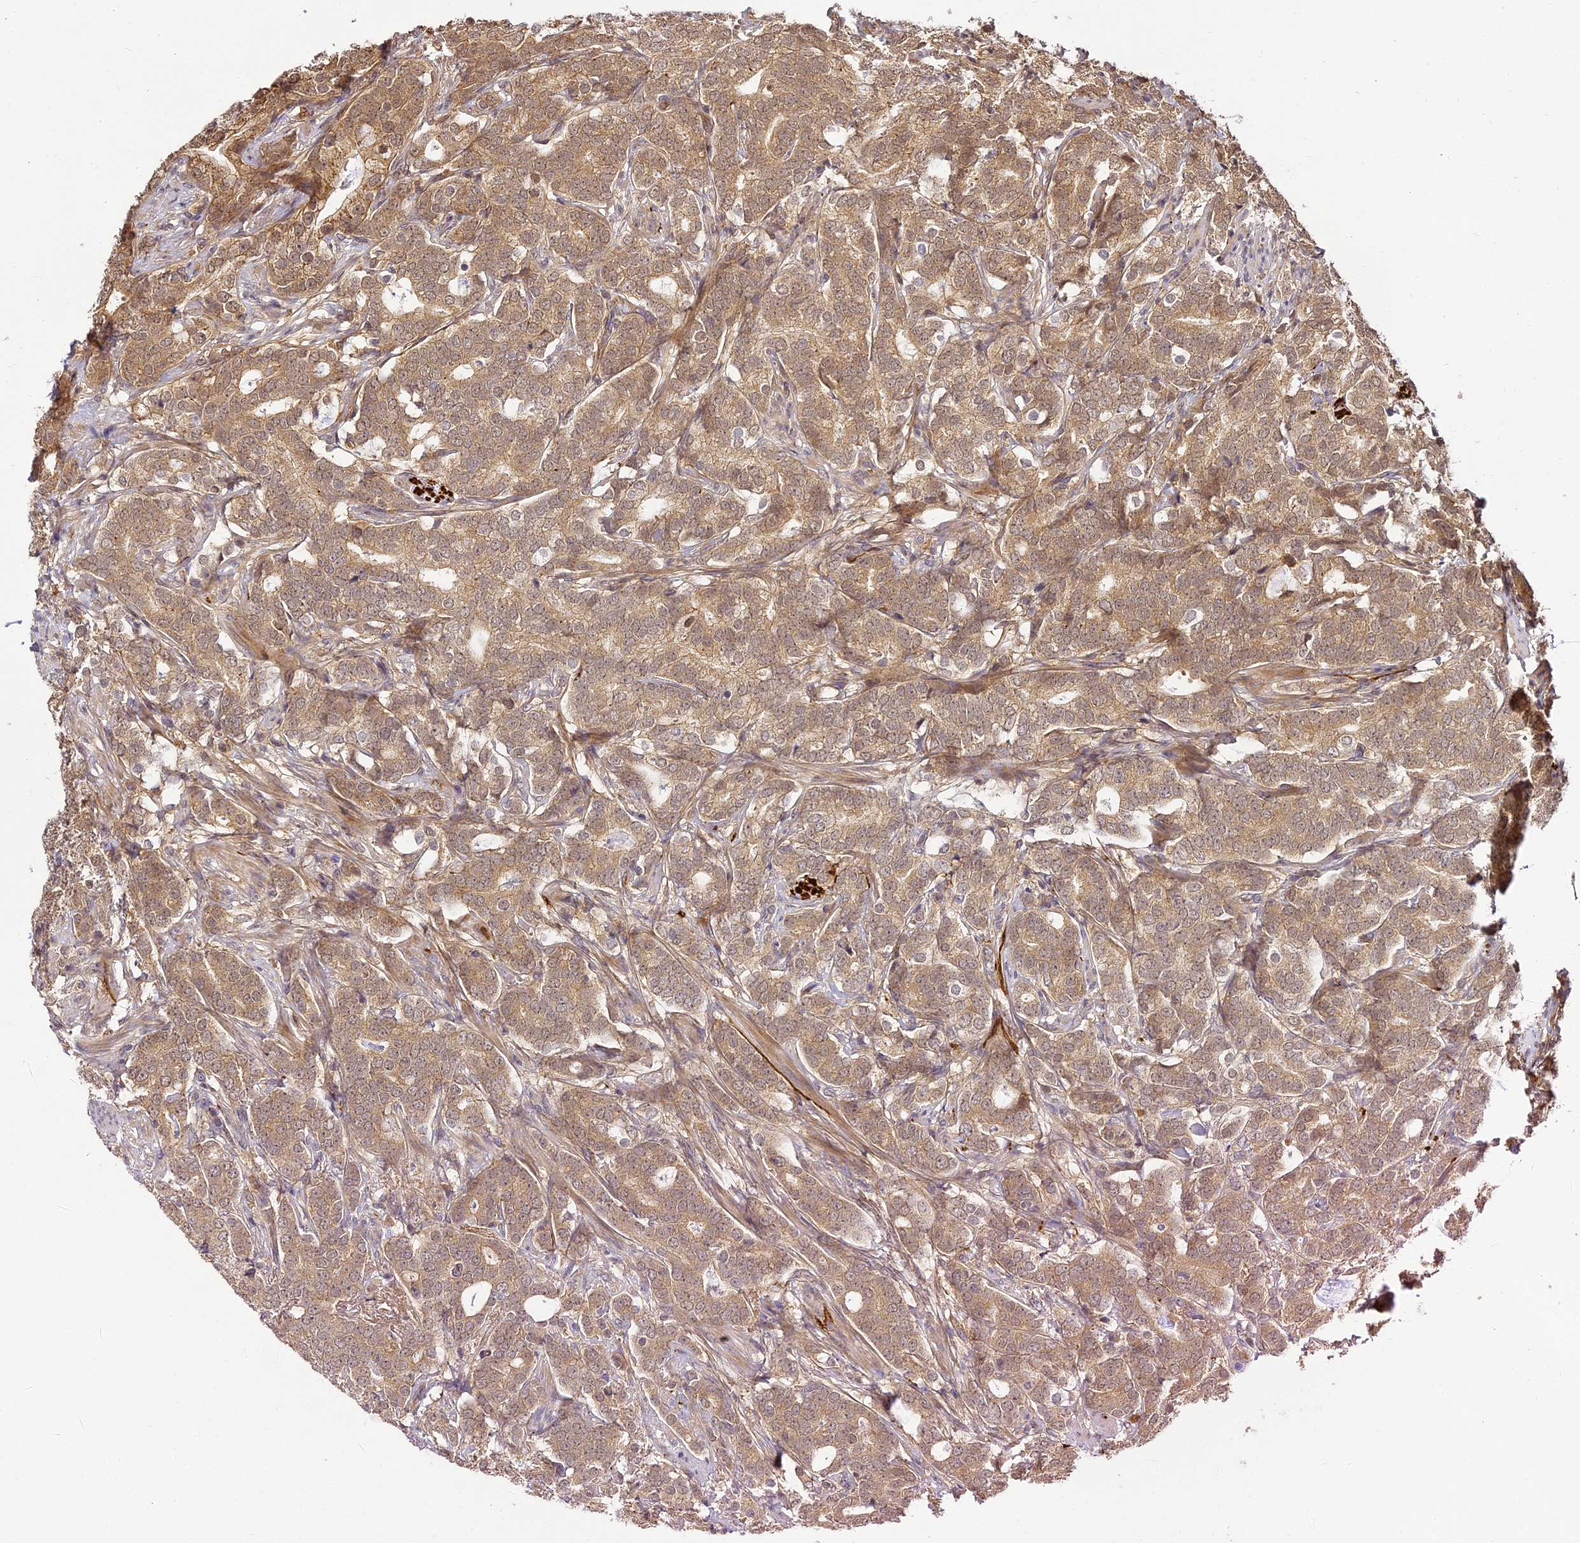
{"staining": {"intensity": "moderate", "quantity": ">75%", "location": "cytoplasmic/membranous"}, "tissue": "prostate cancer", "cell_type": "Tumor cells", "image_type": "cancer", "snomed": [{"axis": "morphology", "description": "Adenocarcinoma, Low grade"}, {"axis": "topography", "description": "Prostate"}], "caption": "Immunohistochemistry (DAB) staining of human adenocarcinoma (low-grade) (prostate) exhibits moderate cytoplasmic/membranous protein staining in about >75% of tumor cells. (DAB IHC, brown staining for protein, blue staining for nuclei).", "gene": "BCDIN3D", "patient": {"sex": "male", "age": 71}}